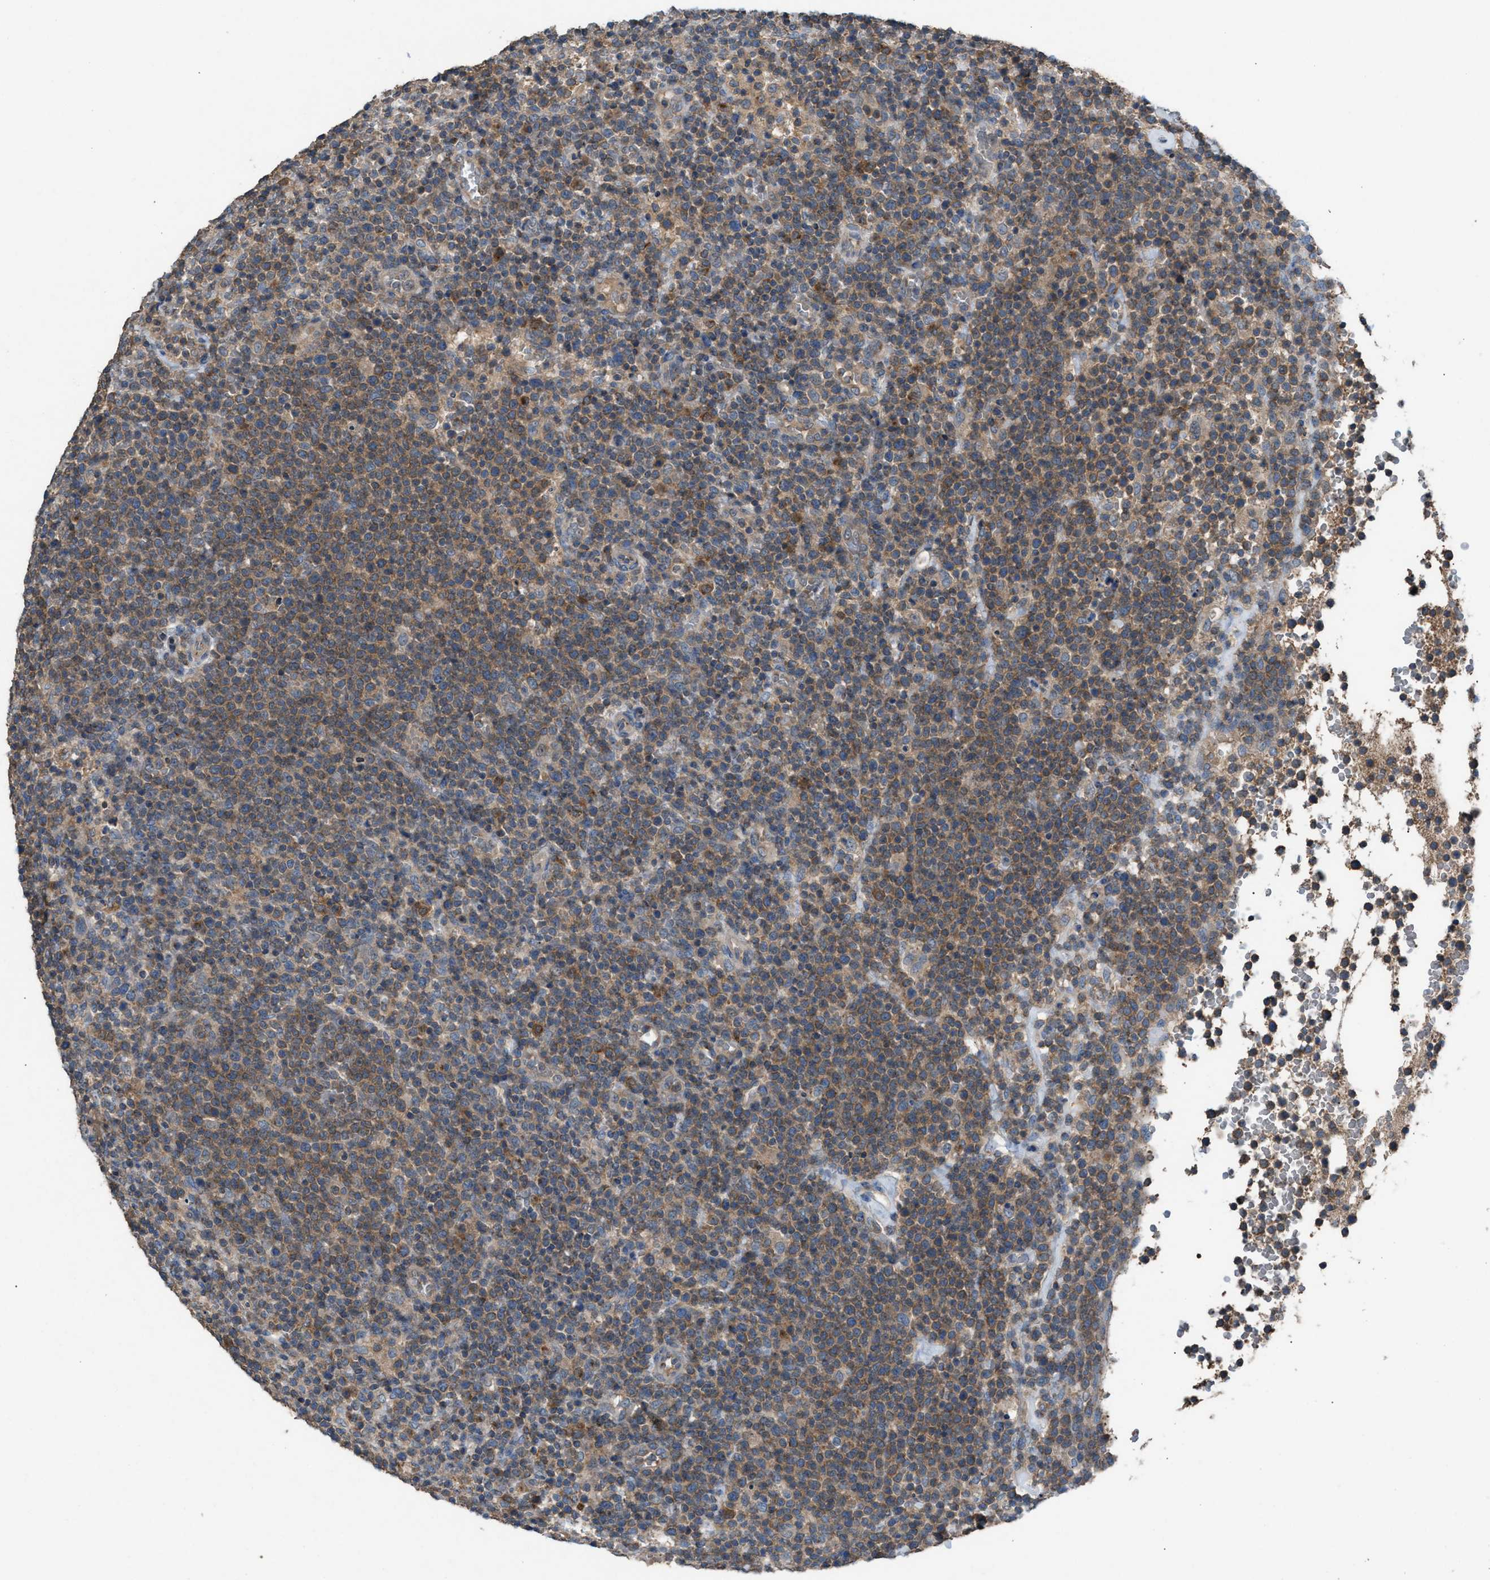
{"staining": {"intensity": "weak", "quantity": ">75%", "location": "cytoplasmic/membranous"}, "tissue": "lymphoma", "cell_type": "Tumor cells", "image_type": "cancer", "snomed": [{"axis": "morphology", "description": "Malignant lymphoma, non-Hodgkin's type, High grade"}, {"axis": "topography", "description": "Lymph node"}], "caption": "High-grade malignant lymphoma, non-Hodgkin's type stained with immunohistochemistry exhibits weak cytoplasmic/membranous staining in about >75% of tumor cells.", "gene": "TPK1", "patient": {"sex": "male", "age": 61}}